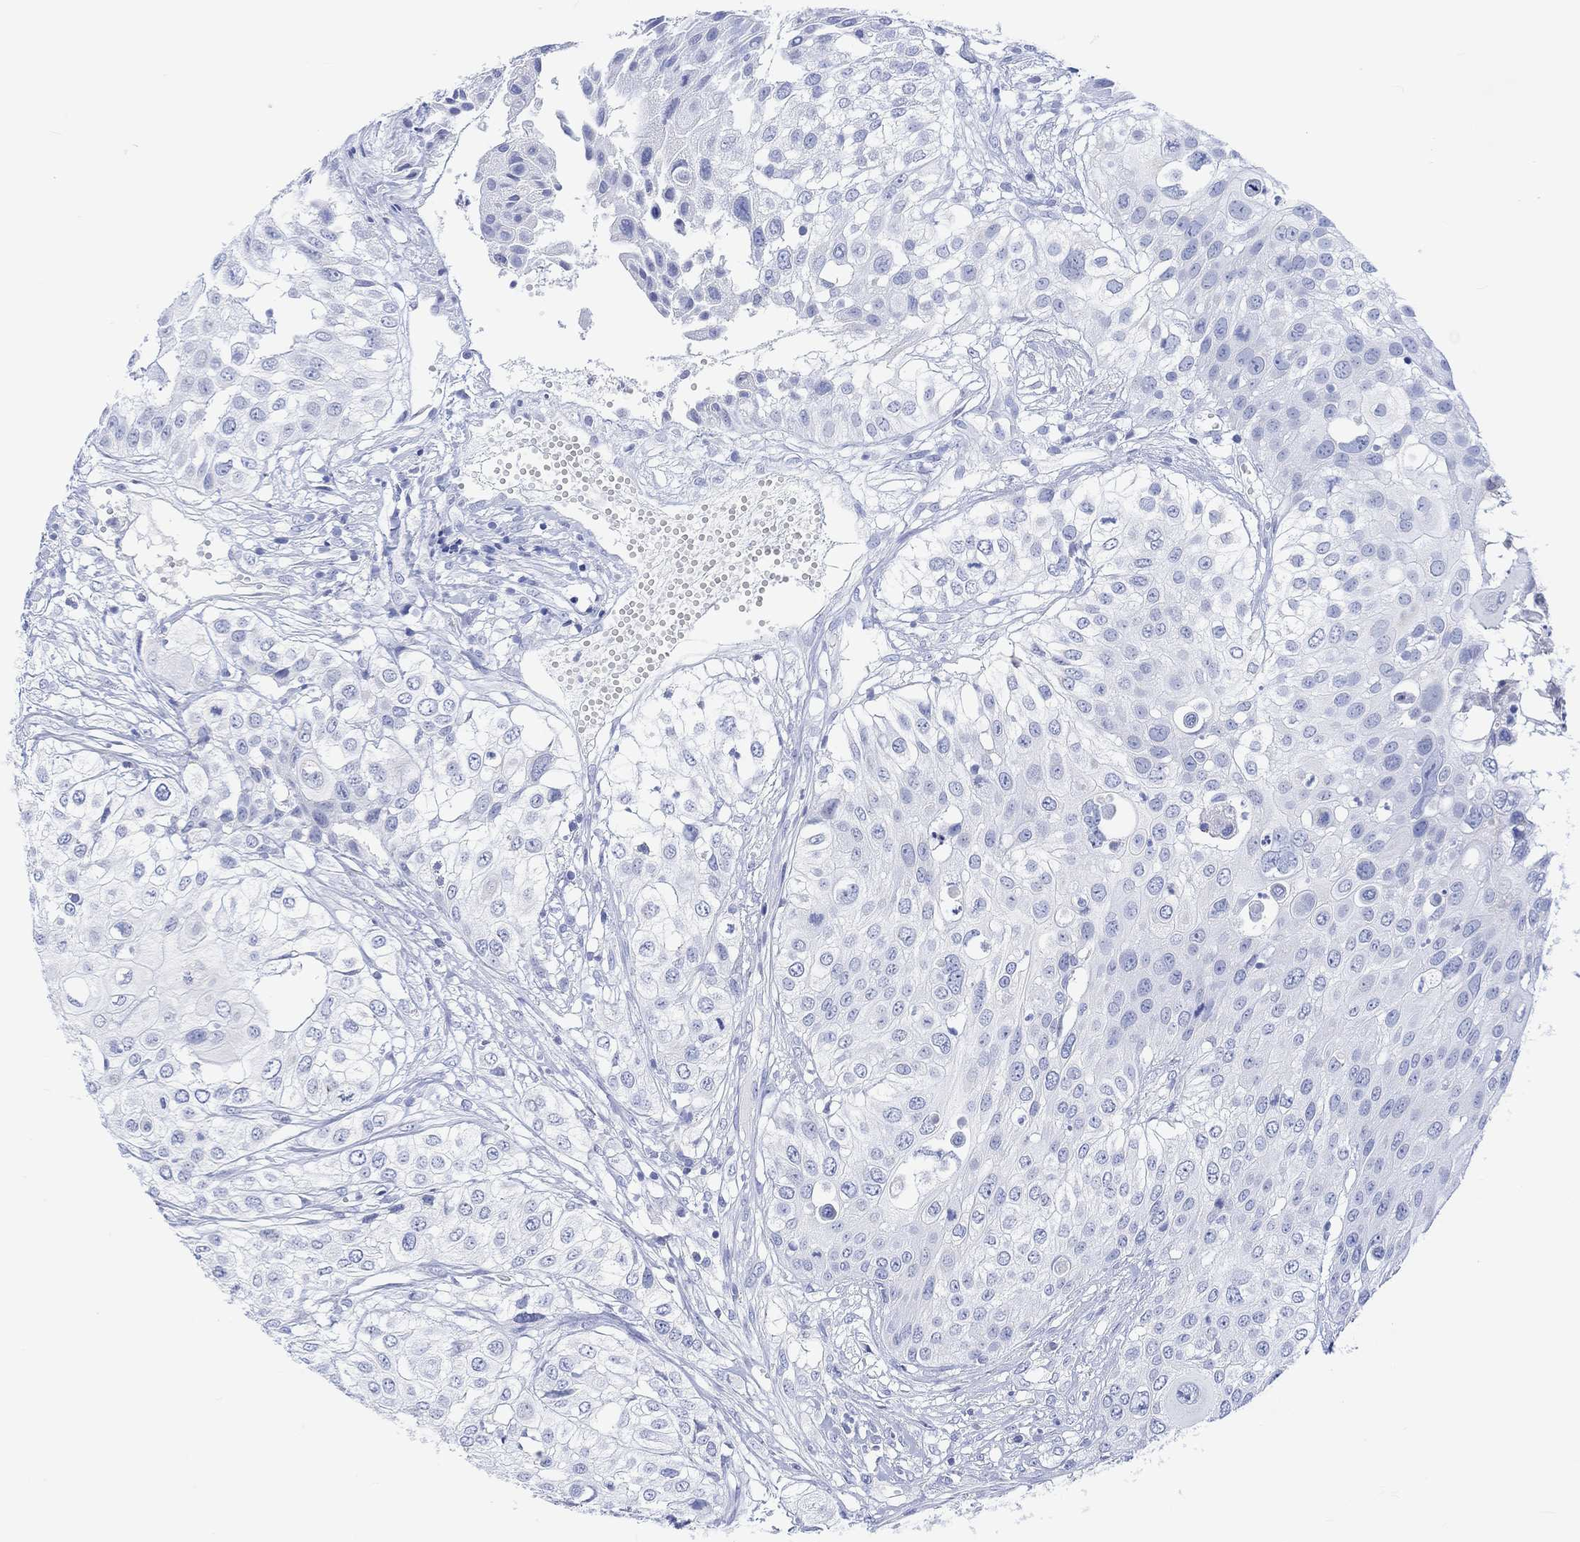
{"staining": {"intensity": "negative", "quantity": "none", "location": "none"}, "tissue": "urothelial cancer", "cell_type": "Tumor cells", "image_type": "cancer", "snomed": [{"axis": "morphology", "description": "Urothelial carcinoma, High grade"}, {"axis": "topography", "description": "Urinary bladder"}], "caption": "Immunohistochemistry (IHC) micrograph of human urothelial carcinoma (high-grade) stained for a protein (brown), which shows no staining in tumor cells.", "gene": "CALCA", "patient": {"sex": "female", "age": 79}}